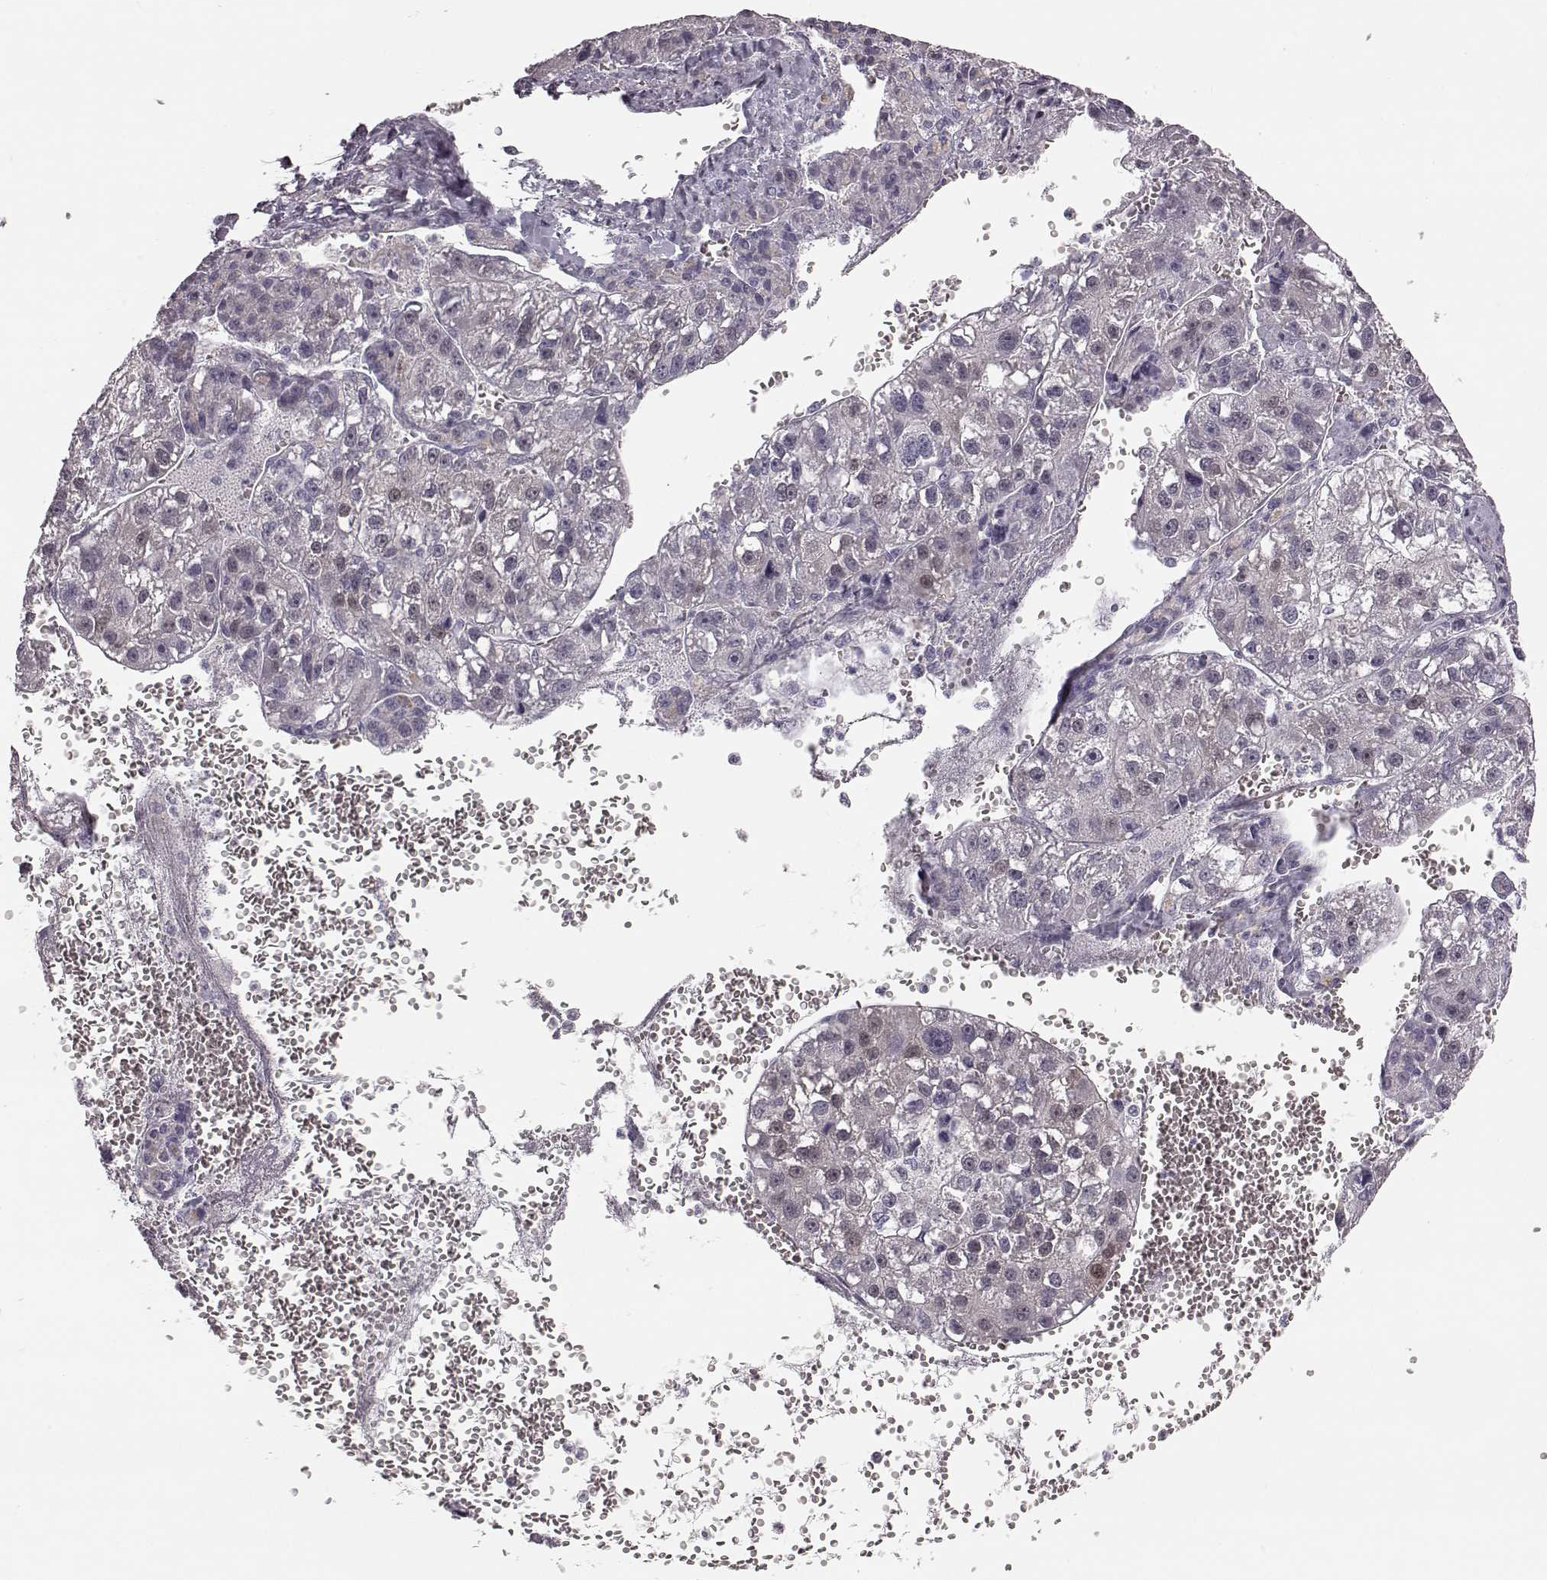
{"staining": {"intensity": "weak", "quantity": "<25%", "location": "cytoplasmic/membranous,nuclear"}, "tissue": "liver cancer", "cell_type": "Tumor cells", "image_type": "cancer", "snomed": [{"axis": "morphology", "description": "Carcinoma, Hepatocellular, NOS"}, {"axis": "topography", "description": "Liver"}], "caption": "DAB (3,3'-diaminobenzidine) immunohistochemical staining of liver cancer exhibits no significant positivity in tumor cells.", "gene": "ZNF433", "patient": {"sex": "female", "age": 70}}